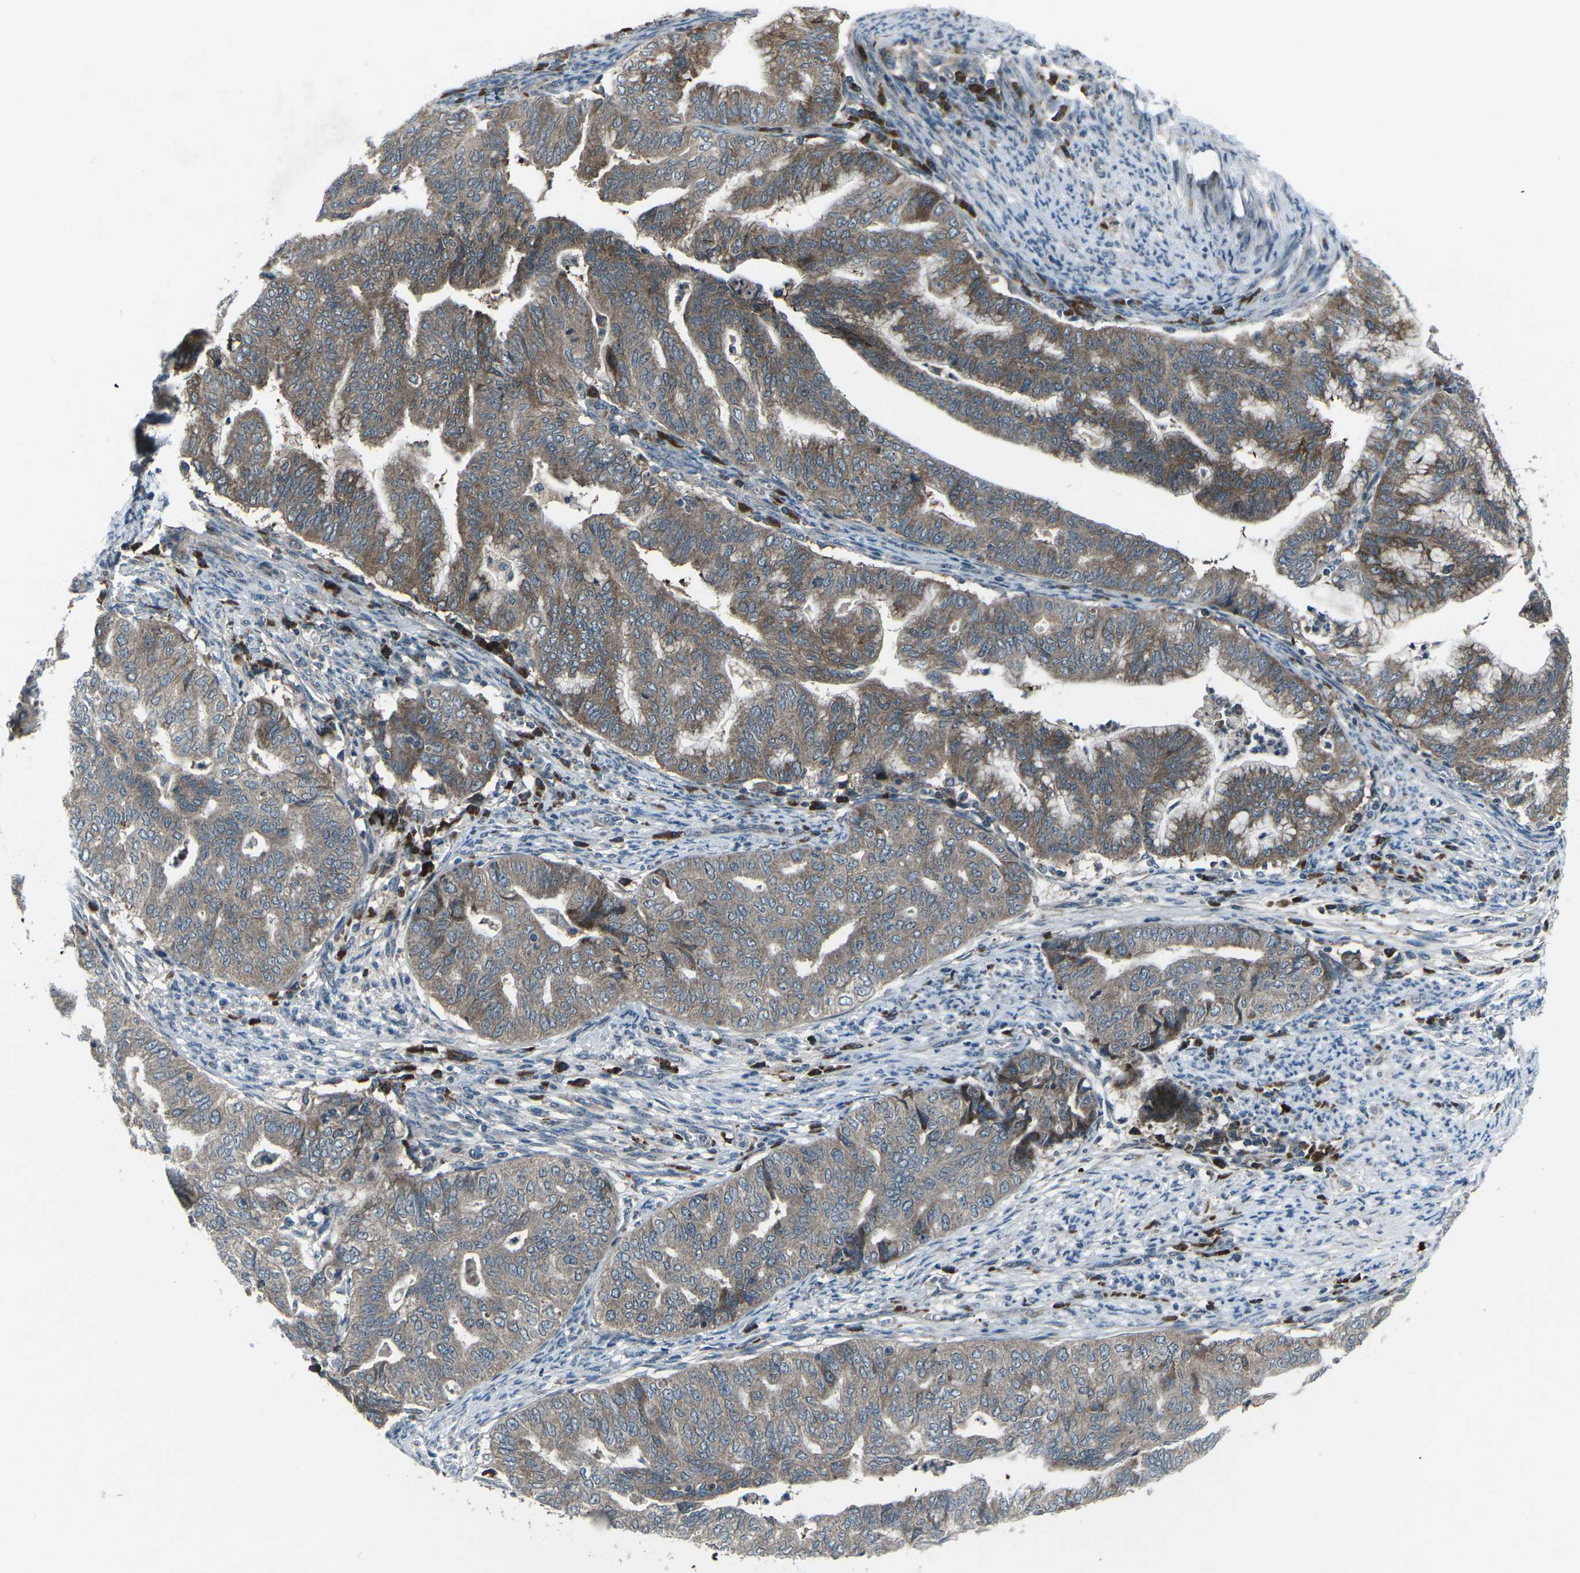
{"staining": {"intensity": "weak", "quantity": "25%-75%", "location": "cytoplasmic/membranous"}, "tissue": "endometrial cancer", "cell_type": "Tumor cells", "image_type": "cancer", "snomed": [{"axis": "morphology", "description": "Adenocarcinoma, NOS"}, {"axis": "topography", "description": "Endometrium"}], "caption": "A brown stain labels weak cytoplasmic/membranous positivity of a protein in endometrial adenocarcinoma tumor cells.", "gene": "CDK16", "patient": {"sex": "female", "age": 79}}